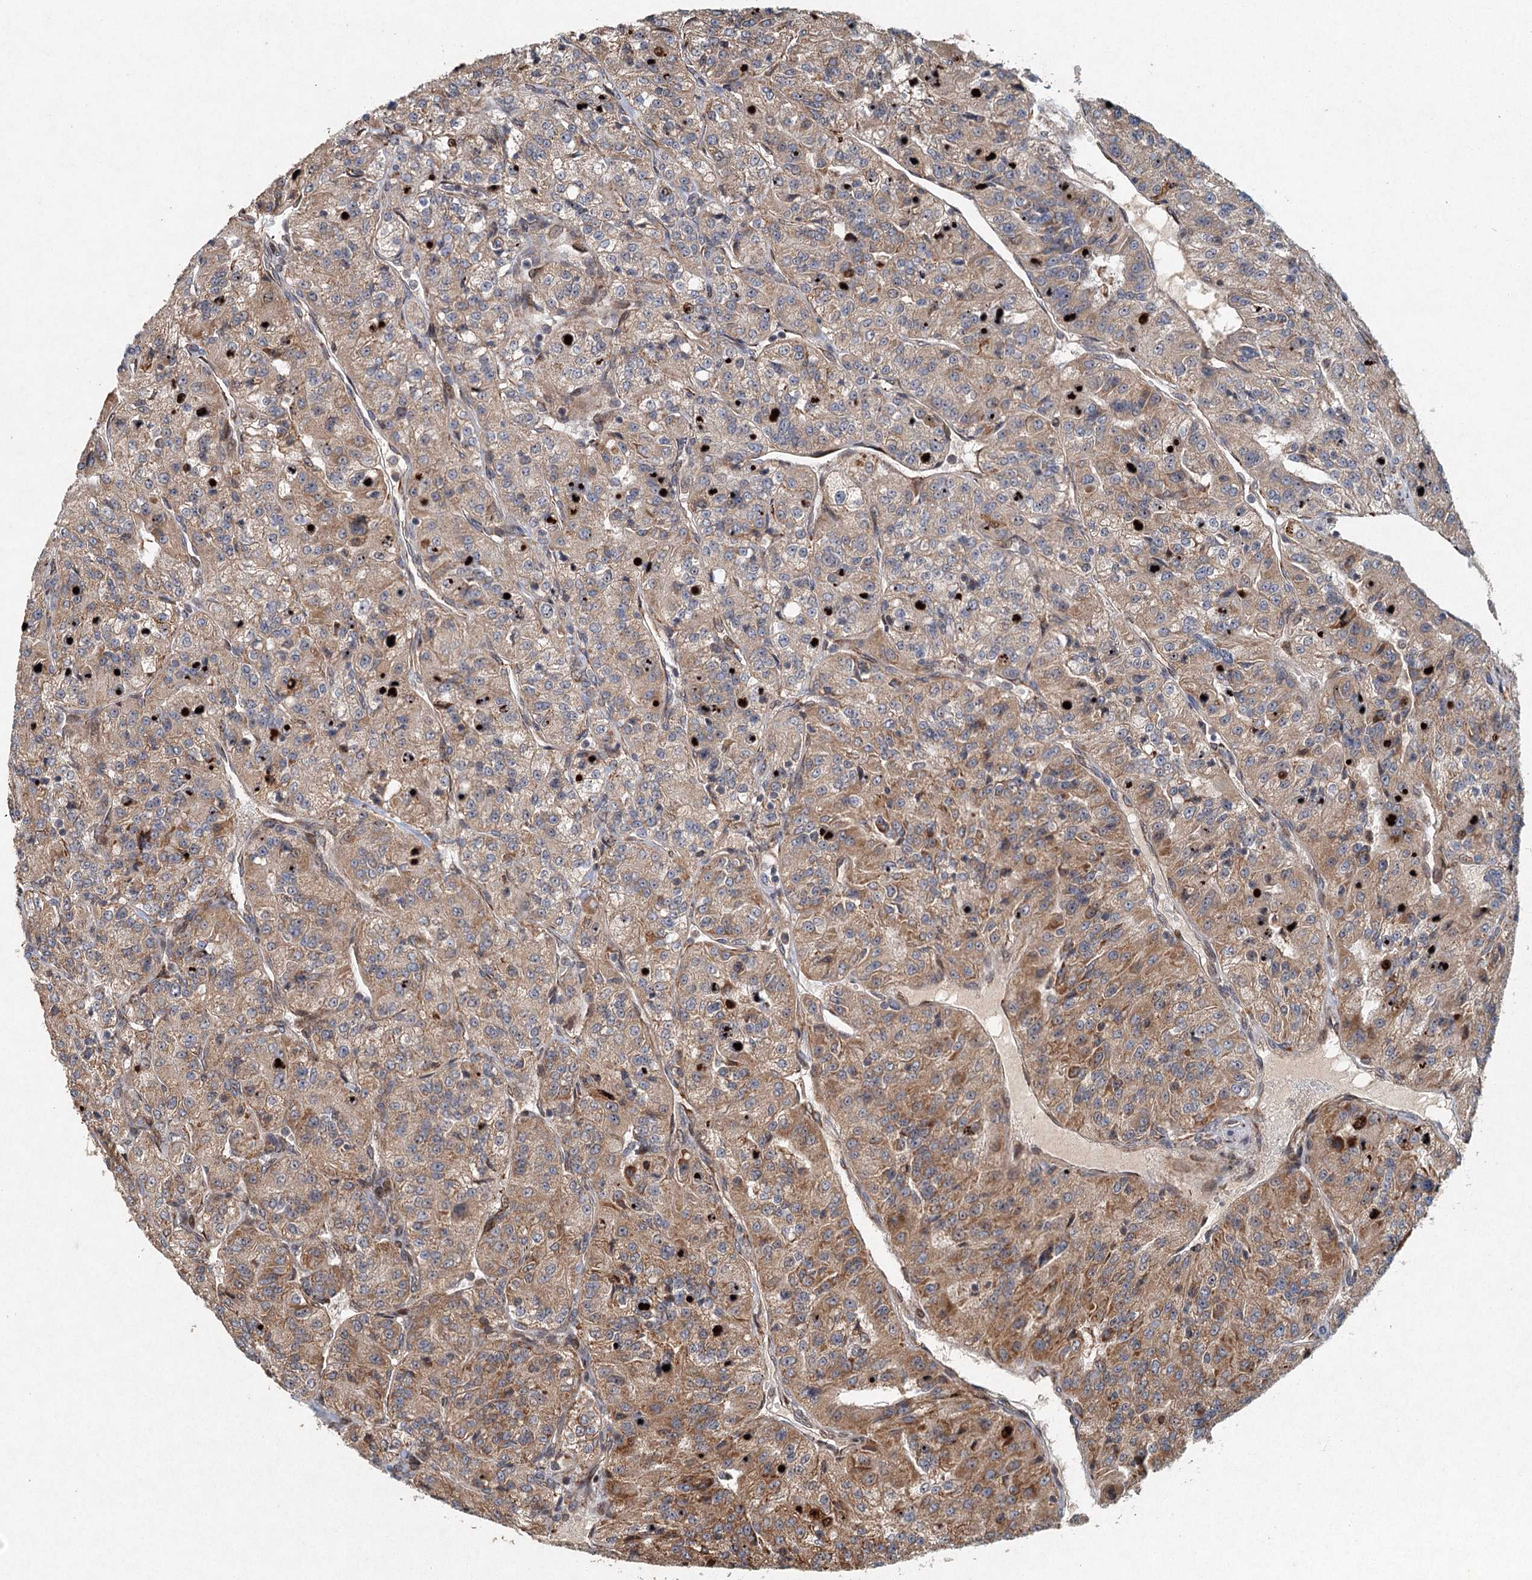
{"staining": {"intensity": "moderate", "quantity": "25%-75%", "location": "cytoplasmic/membranous"}, "tissue": "renal cancer", "cell_type": "Tumor cells", "image_type": "cancer", "snomed": [{"axis": "morphology", "description": "Adenocarcinoma, NOS"}, {"axis": "topography", "description": "Kidney"}], "caption": "A micrograph of human renal adenocarcinoma stained for a protein displays moderate cytoplasmic/membranous brown staining in tumor cells.", "gene": "SRPX2", "patient": {"sex": "female", "age": 63}}